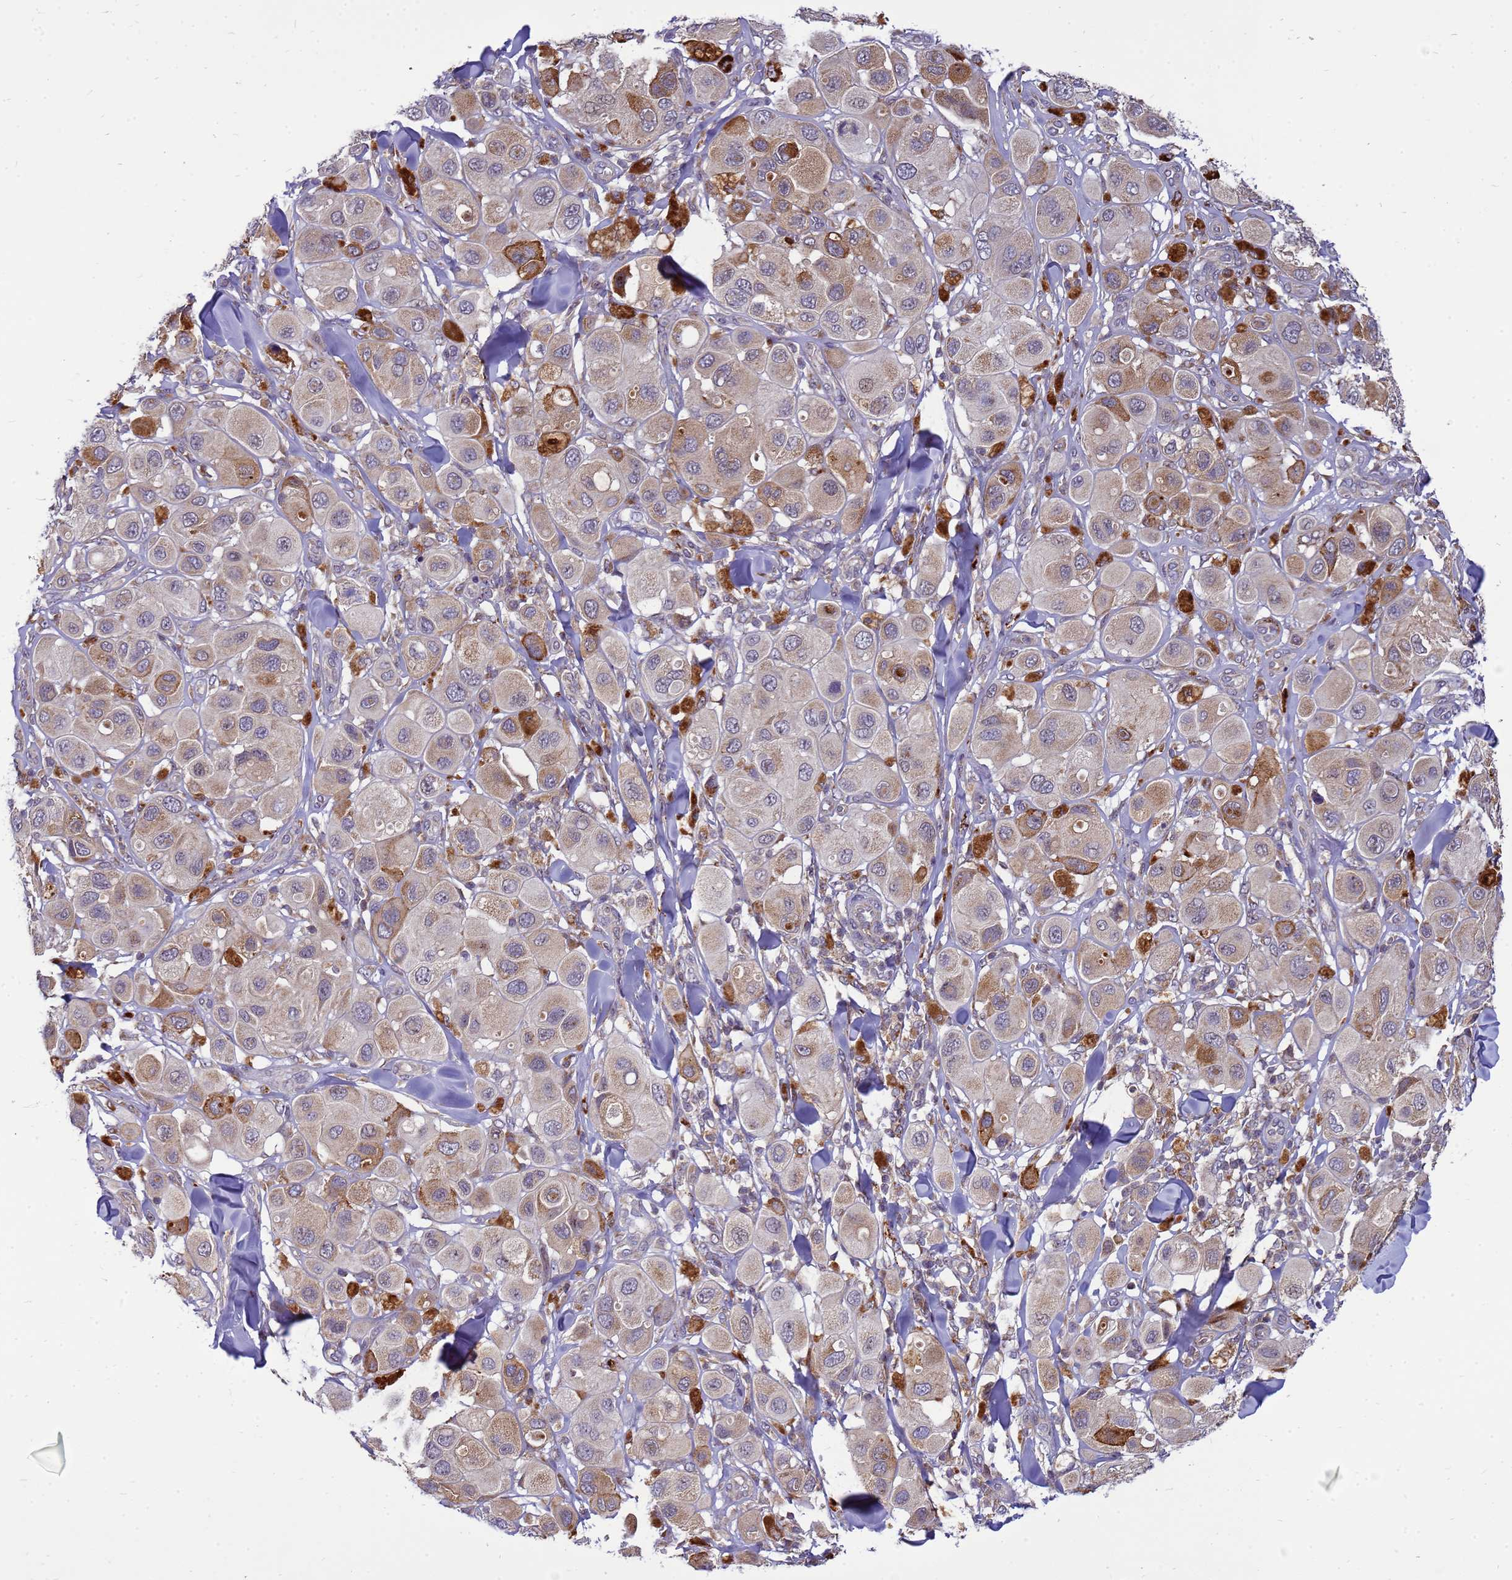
{"staining": {"intensity": "moderate", "quantity": "<25%", "location": "cytoplasmic/membranous"}, "tissue": "melanoma", "cell_type": "Tumor cells", "image_type": "cancer", "snomed": [{"axis": "morphology", "description": "Malignant melanoma, Metastatic site"}, {"axis": "topography", "description": "Skin"}], "caption": "Moderate cytoplasmic/membranous protein staining is seen in about <25% of tumor cells in melanoma.", "gene": "C12orf43", "patient": {"sex": "male", "age": 41}}